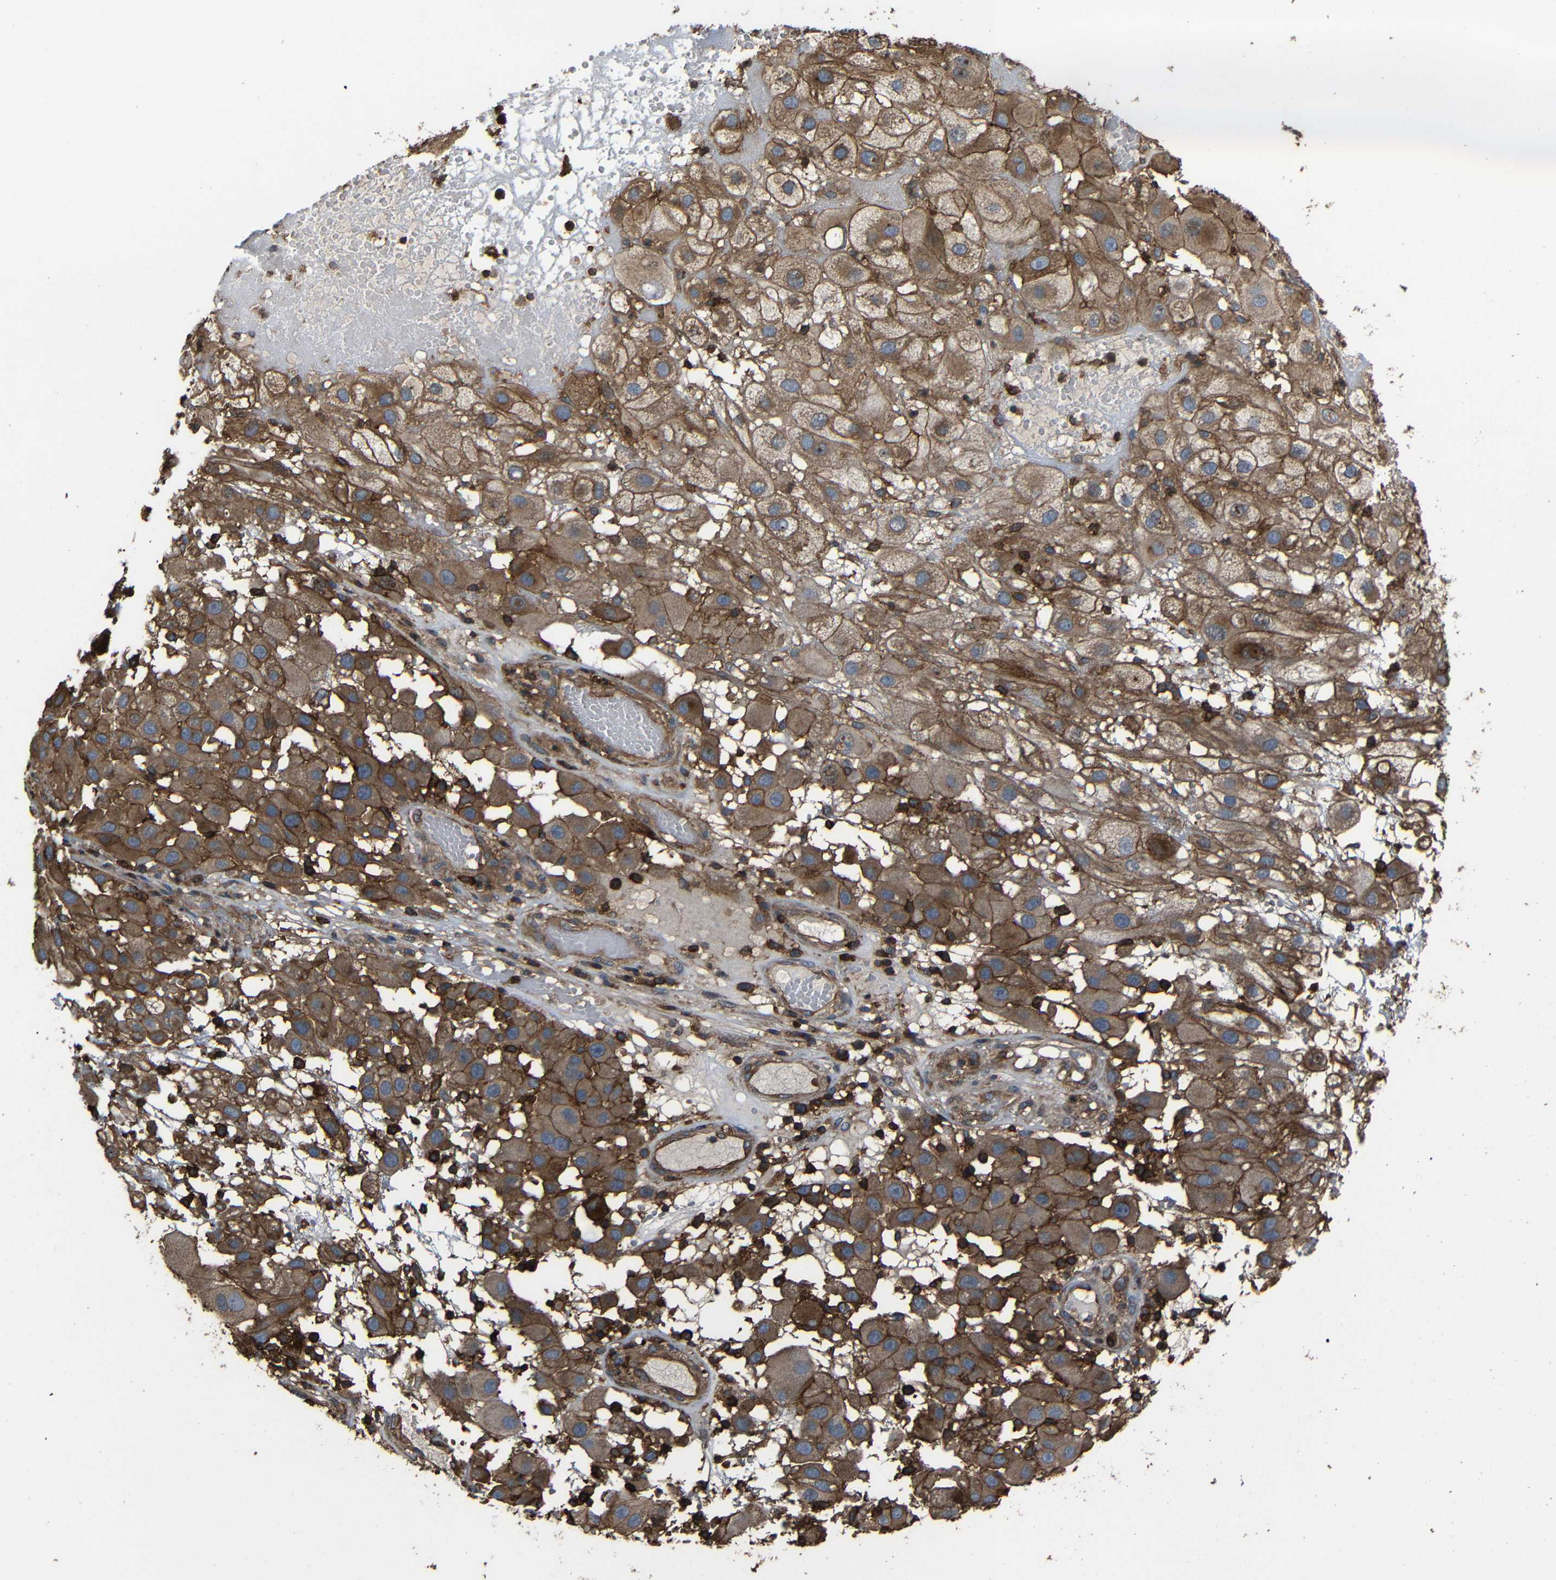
{"staining": {"intensity": "moderate", "quantity": ">75%", "location": "cytoplasmic/membranous"}, "tissue": "melanoma", "cell_type": "Tumor cells", "image_type": "cancer", "snomed": [{"axis": "morphology", "description": "Malignant melanoma, NOS"}, {"axis": "topography", "description": "Skin"}], "caption": "Protein staining of melanoma tissue reveals moderate cytoplasmic/membranous staining in approximately >75% of tumor cells.", "gene": "ADGRE5", "patient": {"sex": "female", "age": 81}}